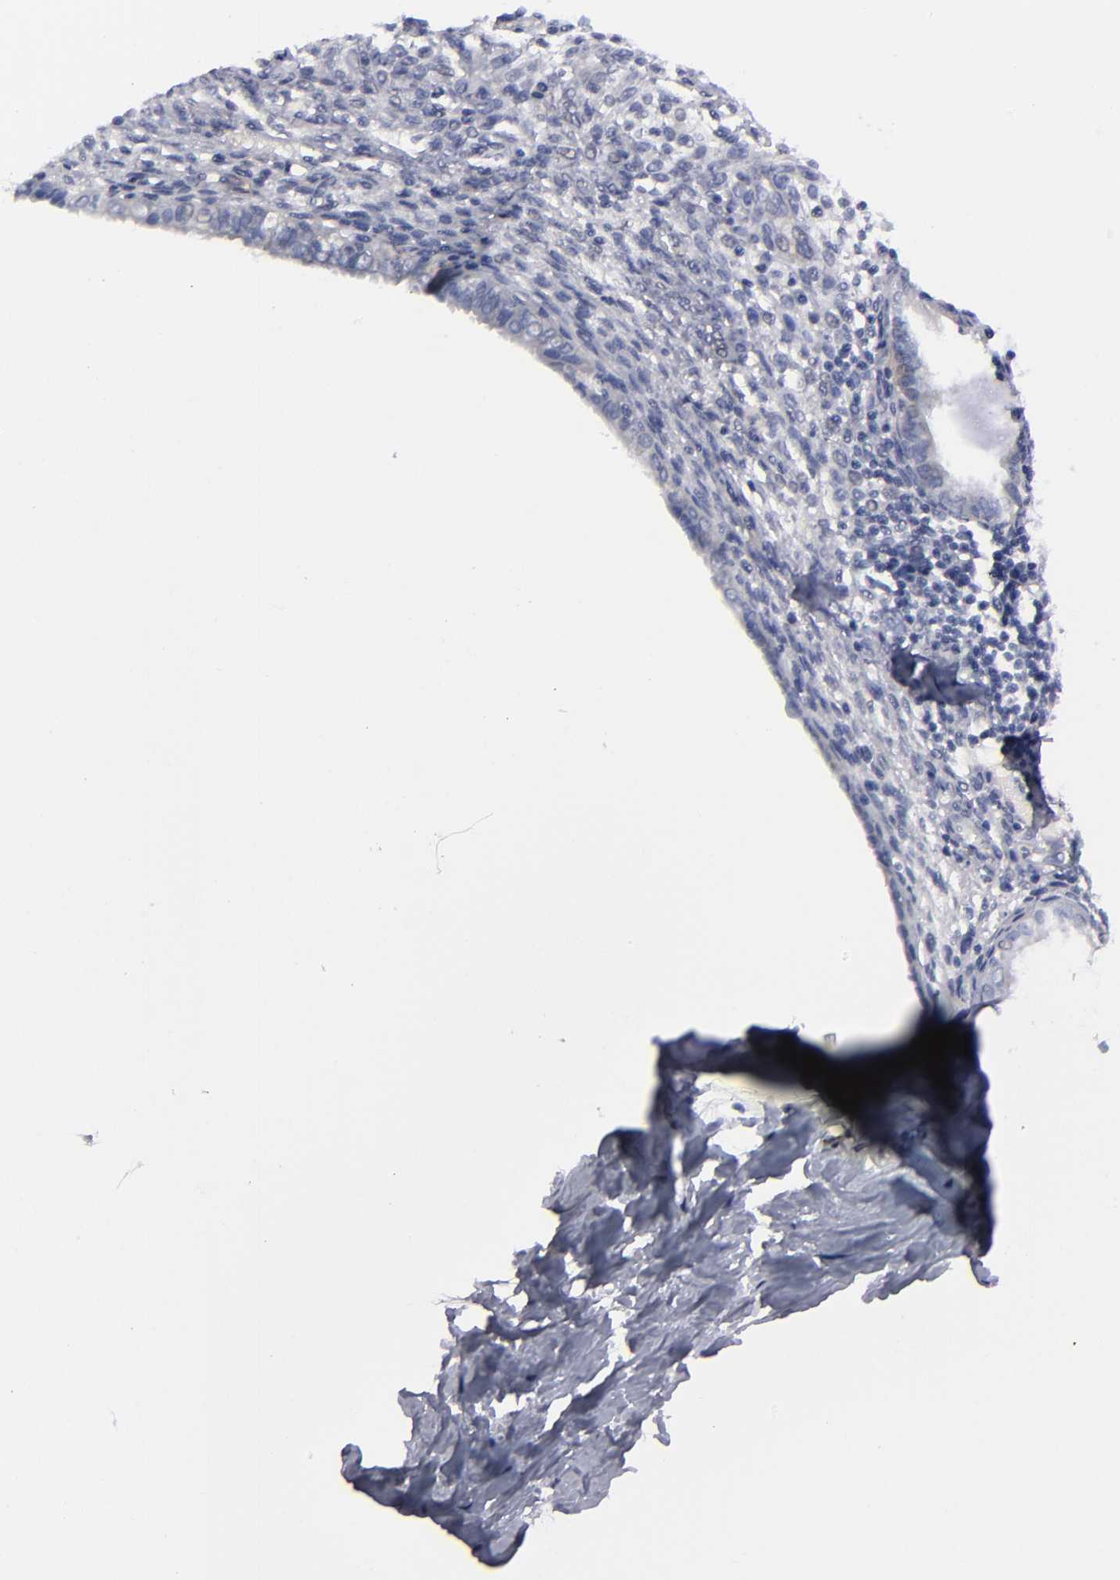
{"staining": {"intensity": "negative", "quantity": "none", "location": "none"}, "tissue": "endometrium", "cell_type": "Cells in endometrial stroma", "image_type": "normal", "snomed": [{"axis": "morphology", "description": "Normal tissue, NOS"}, {"axis": "topography", "description": "Endometrium"}], "caption": "Immunohistochemical staining of unremarkable endometrium shows no significant expression in cells in endometrial stroma. (DAB IHC, high magnification).", "gene": "ZNF175", "patient": {"sex": "female", "age": 72}}